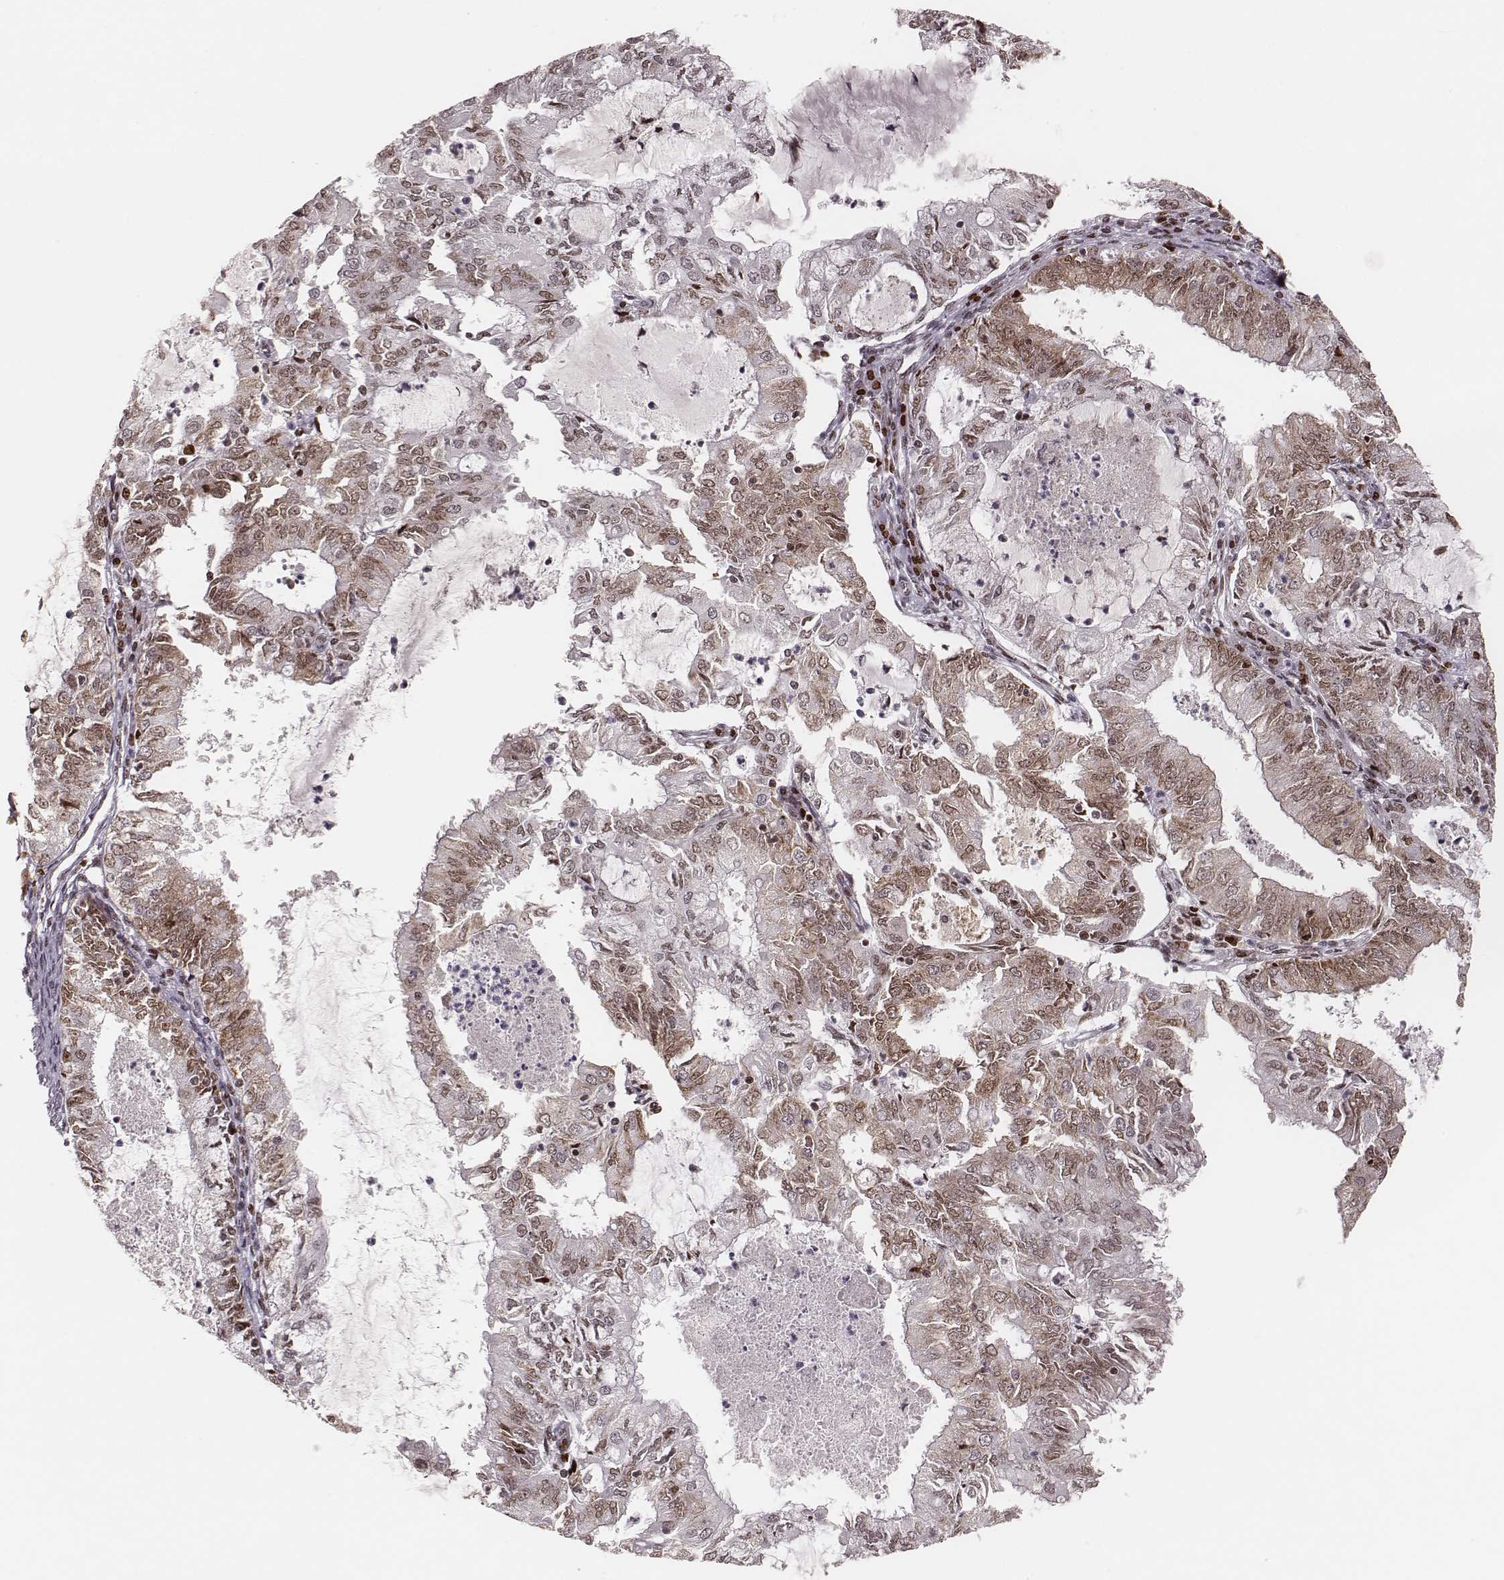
{"staining": {"intensity": "moderate", "quantity": ">75%", "location": "nuclear"}, "tissue": "endometrial cancer", "cell_type": "Tumor cells", "image_type": "cancer", "snomed": [{"axis": "morphology", "description": "Adenocarcinoma, NOS"}, {"axis": "topography", "description": "Endometrium"}], "caption": "Brown immunohistochemical staining in adenocarcinoma (endometrial) shows moderate nuclear expression in about >75% of tumor cells. The staining is performed using DAB (3,3'-diaminobenzidine) brown chromogen to label protein expression. The nuclei are counter-stained blue using hematoxylin.", "gene": "PARP1", "patient": {"sex": "female", "age": 57}}